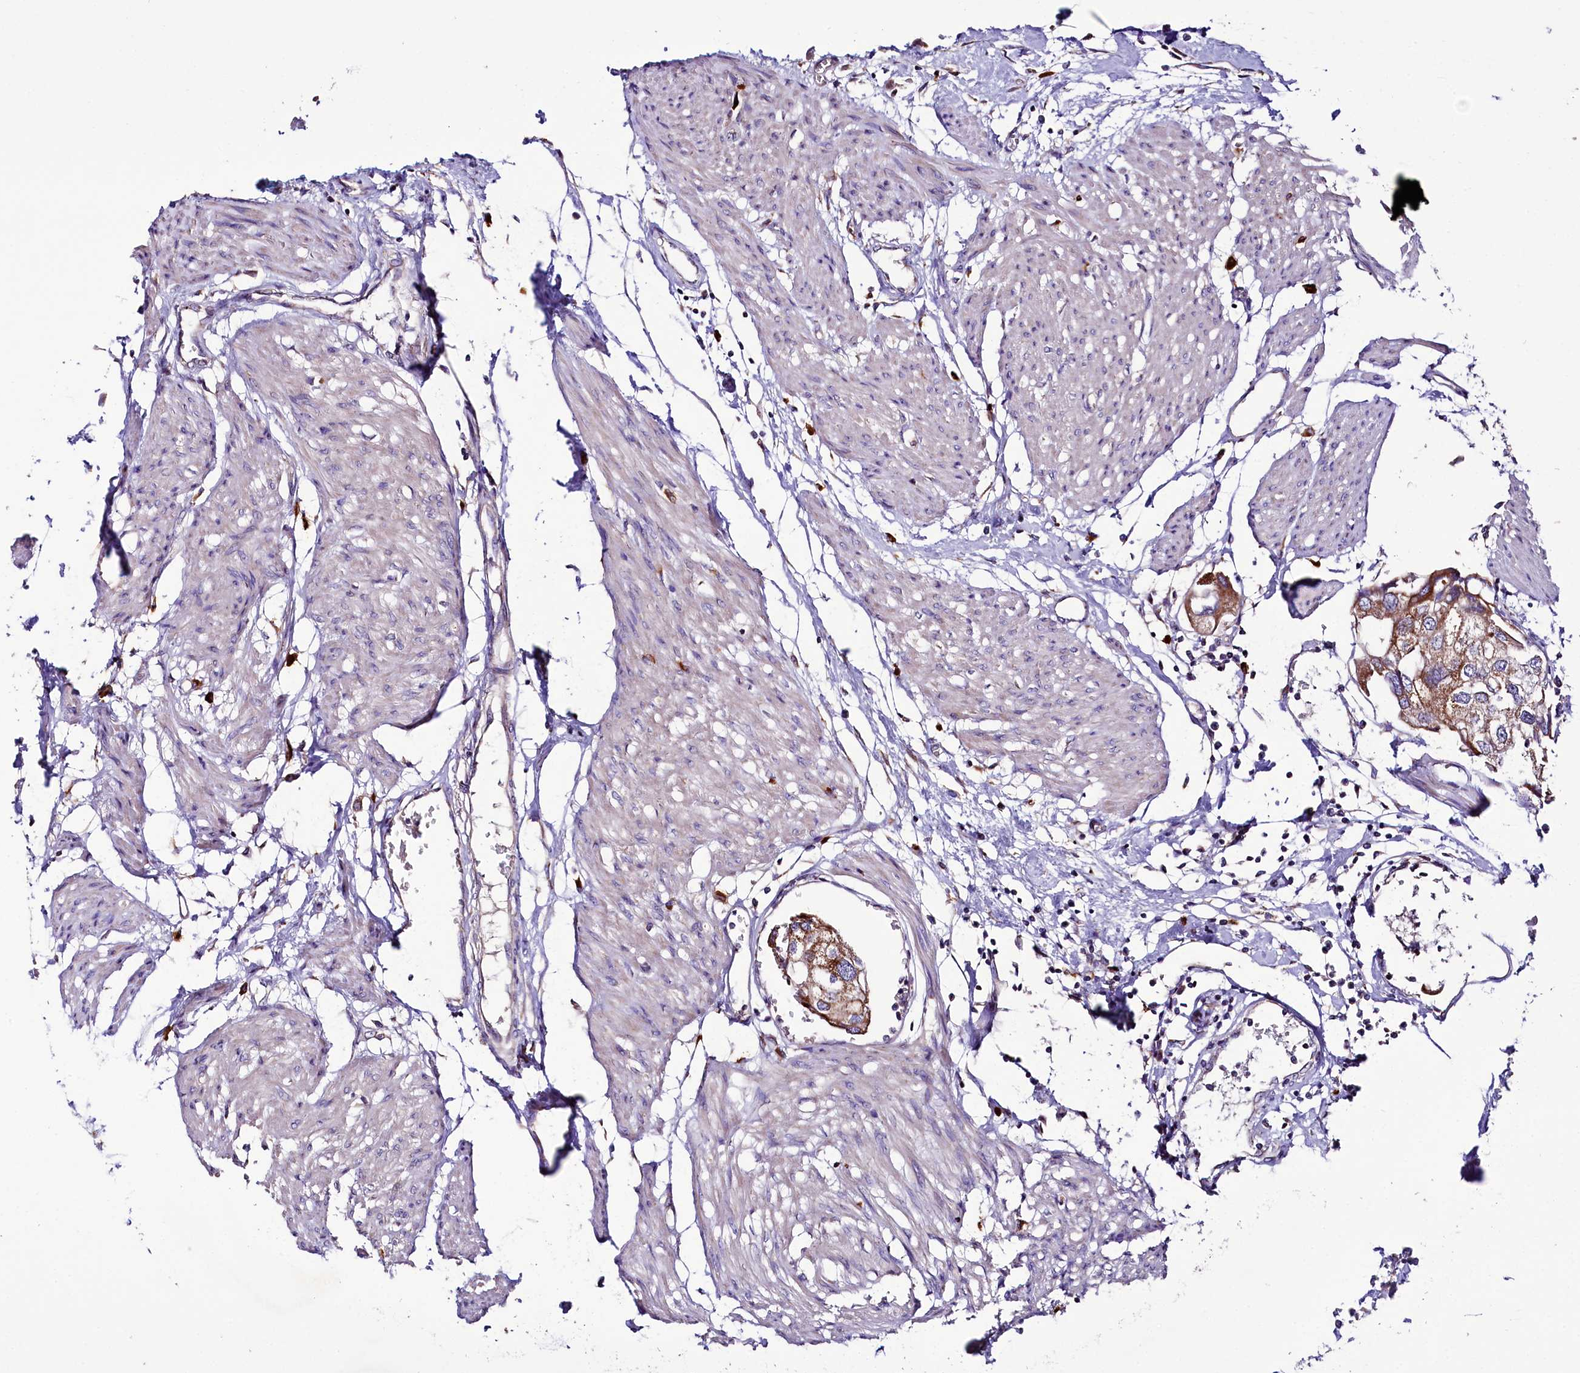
{"staining": {"intensity": "moderate", "quantity": "25%-75%", "location": "cytoplasmic/membranous"}, "tissue": "urothelial cancer", "cell_type": "Tumor cells", "image_type": "cancer", "snomed": [{"axis": "morphology", "description": "Urothelial carcinoma, High grade"}, {"axis": "topography", "description": "Urinary bladder"}], "caption": "DAB immunohistochemical staining of human urothelial carcinoma (high-grade) reveals moderate cytoplasmic/membranous protein staining in approximately 25%-75% of tumor cells.", "gene": "ZNF45", "patient": {"sex": "male", "age": 64}}